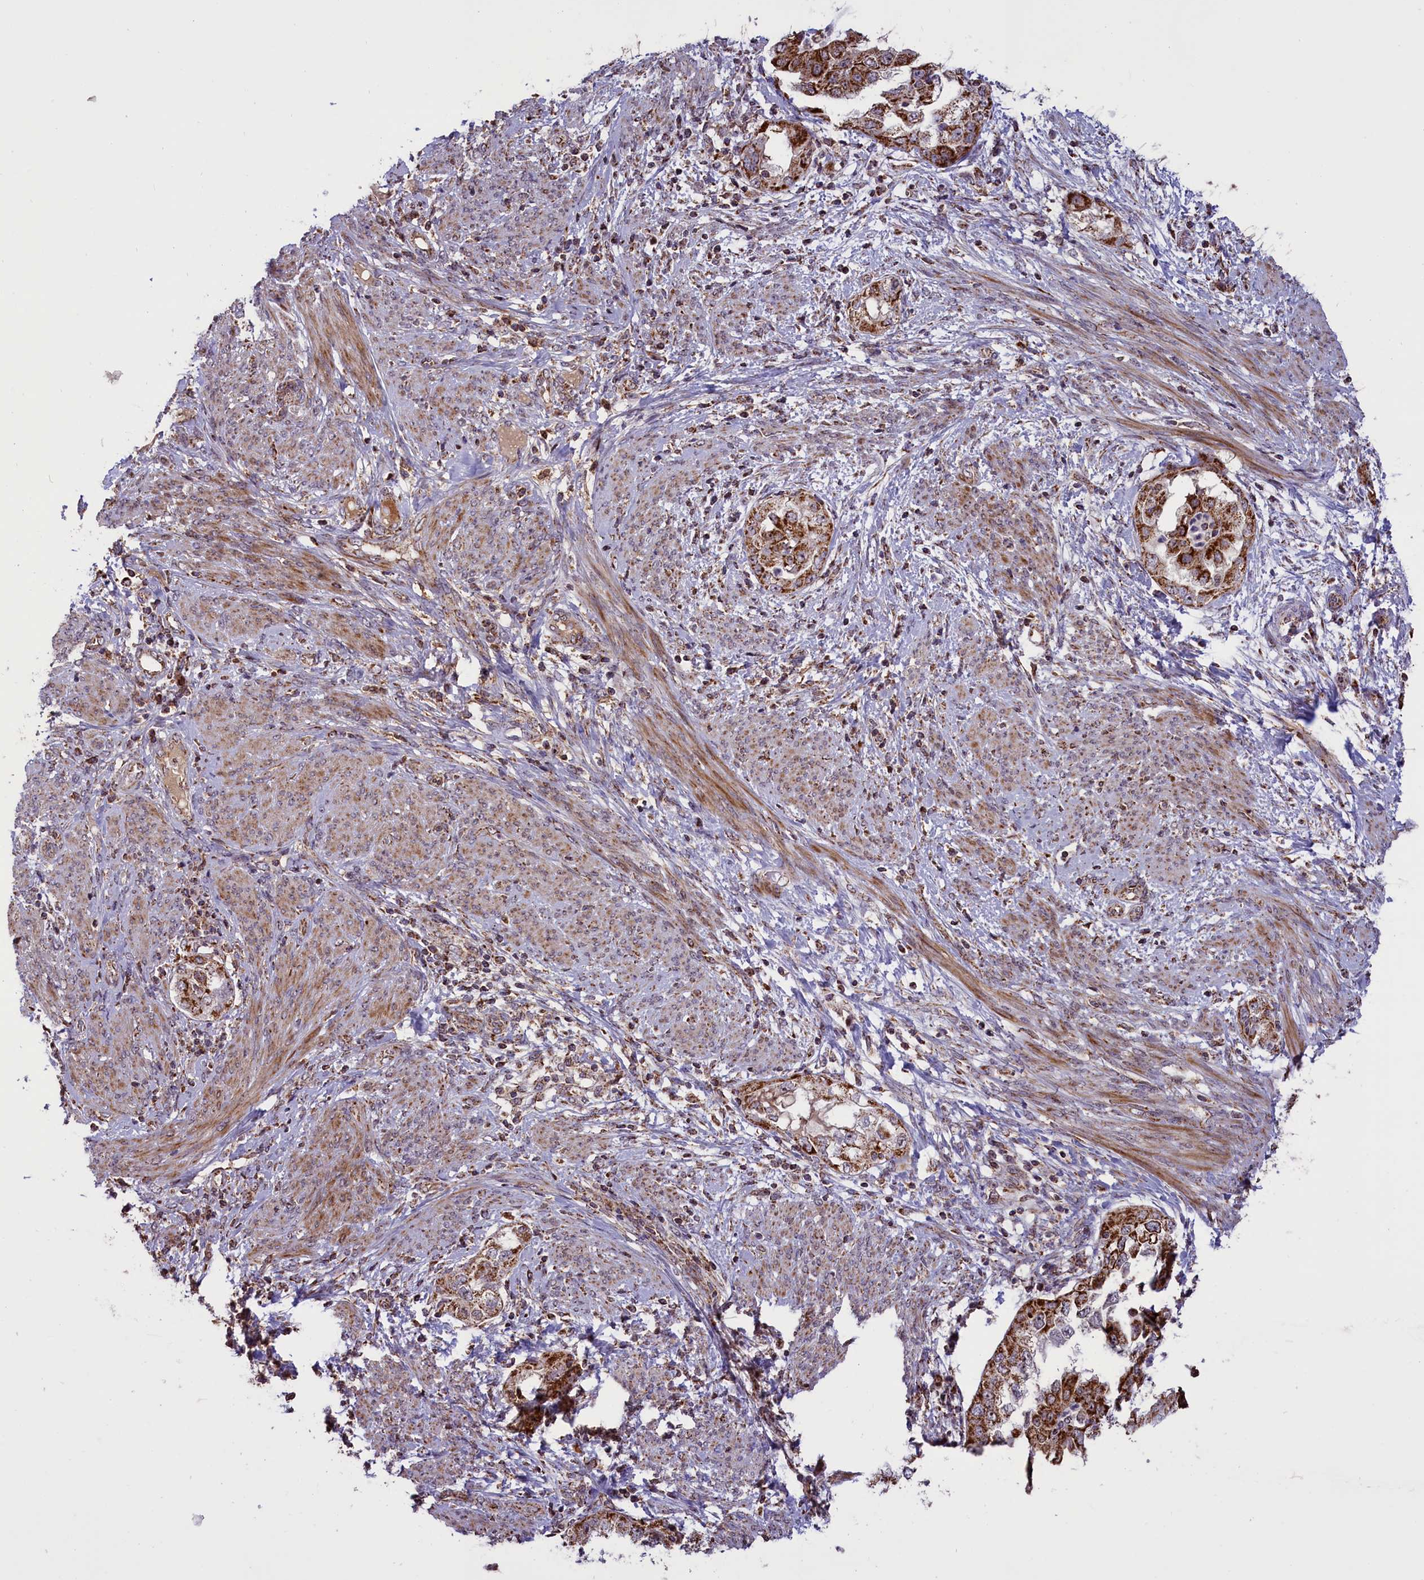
{"staining": {"intensity": "strong", "quantity": ">75%", "location": "cytoplasmic/membranous"}, "tissue": "endometrial cancer", "cell_type": "Tumor cells", "image_type": "cancer", "snomed": [{"axis": "morphology", "description": "Adenocarcinoma, NOS"}, {"axis": "topography", "description": "Endometrium"}], "caption": "A brown stain shows strong cytoplasmic/membranous positivity of a protein in endometrial cancer (adenocarcinoma) tumor cells.", "gene": "GLRX5", "patient": {"sex": "female", "age": 85}}